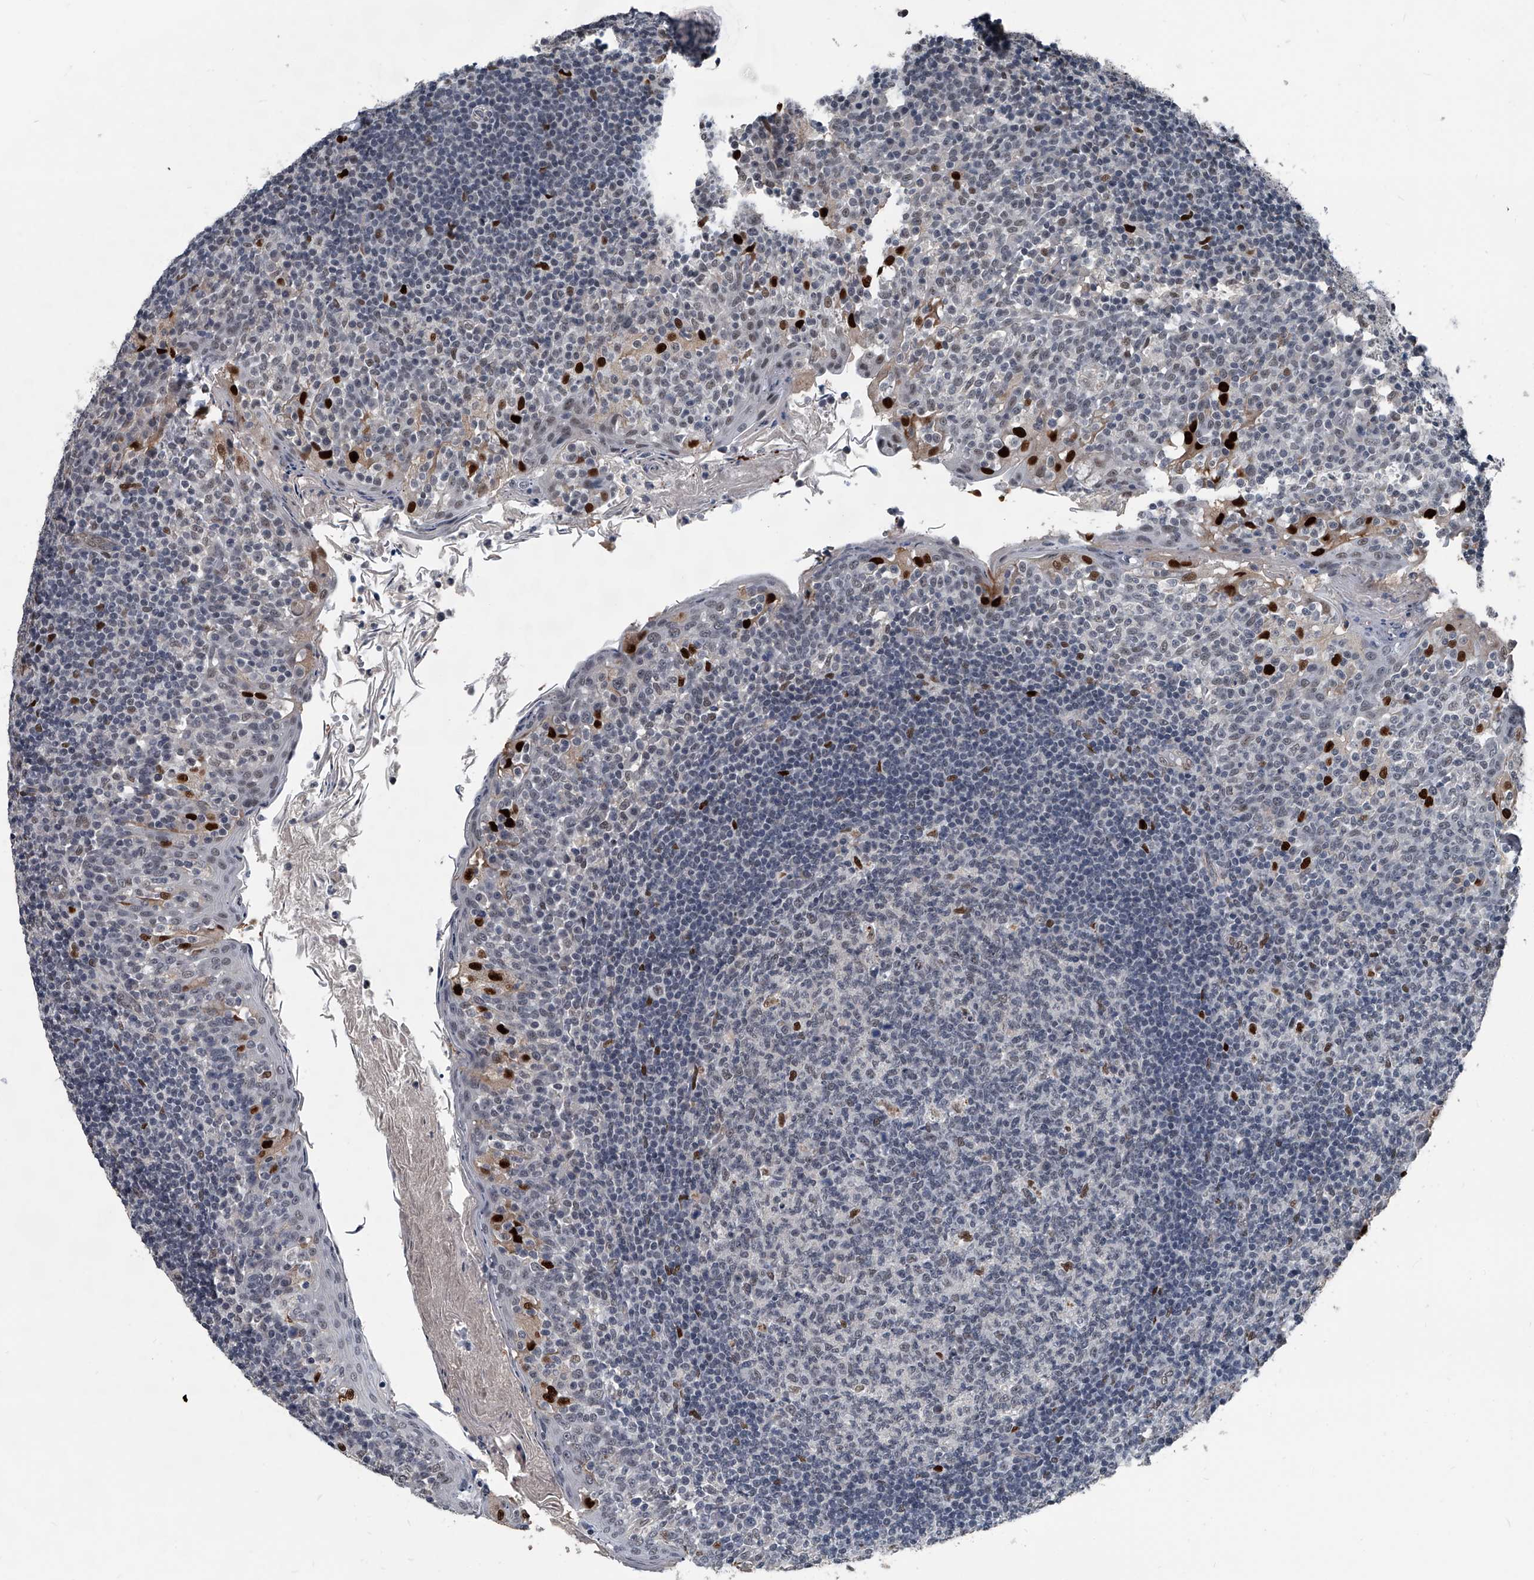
{"staining": {"intensity": "moderate", "quantity": "<25%", "location": "nuclear"}, "tissue": "tonsil", "cell_type": "Germinal center cells", "image_type": "normal", "snomed": [{"axis": "morphology", "description": "Normal tissue, NOS"}, {"axis": "topography", "description": "Tonsil"}], "caption": "High-magnification brightfield microscopy of unremarkable tonsil stained with DAB (3,3'-diaminobenzidine) (brown) and counterstained with hematoxylin (blue). germinal center cells exhibit moderate nuclear expression is identified in about<25% of cells.", "gene": "MEN1", "patient": {"sex": "female", "age": 19}}